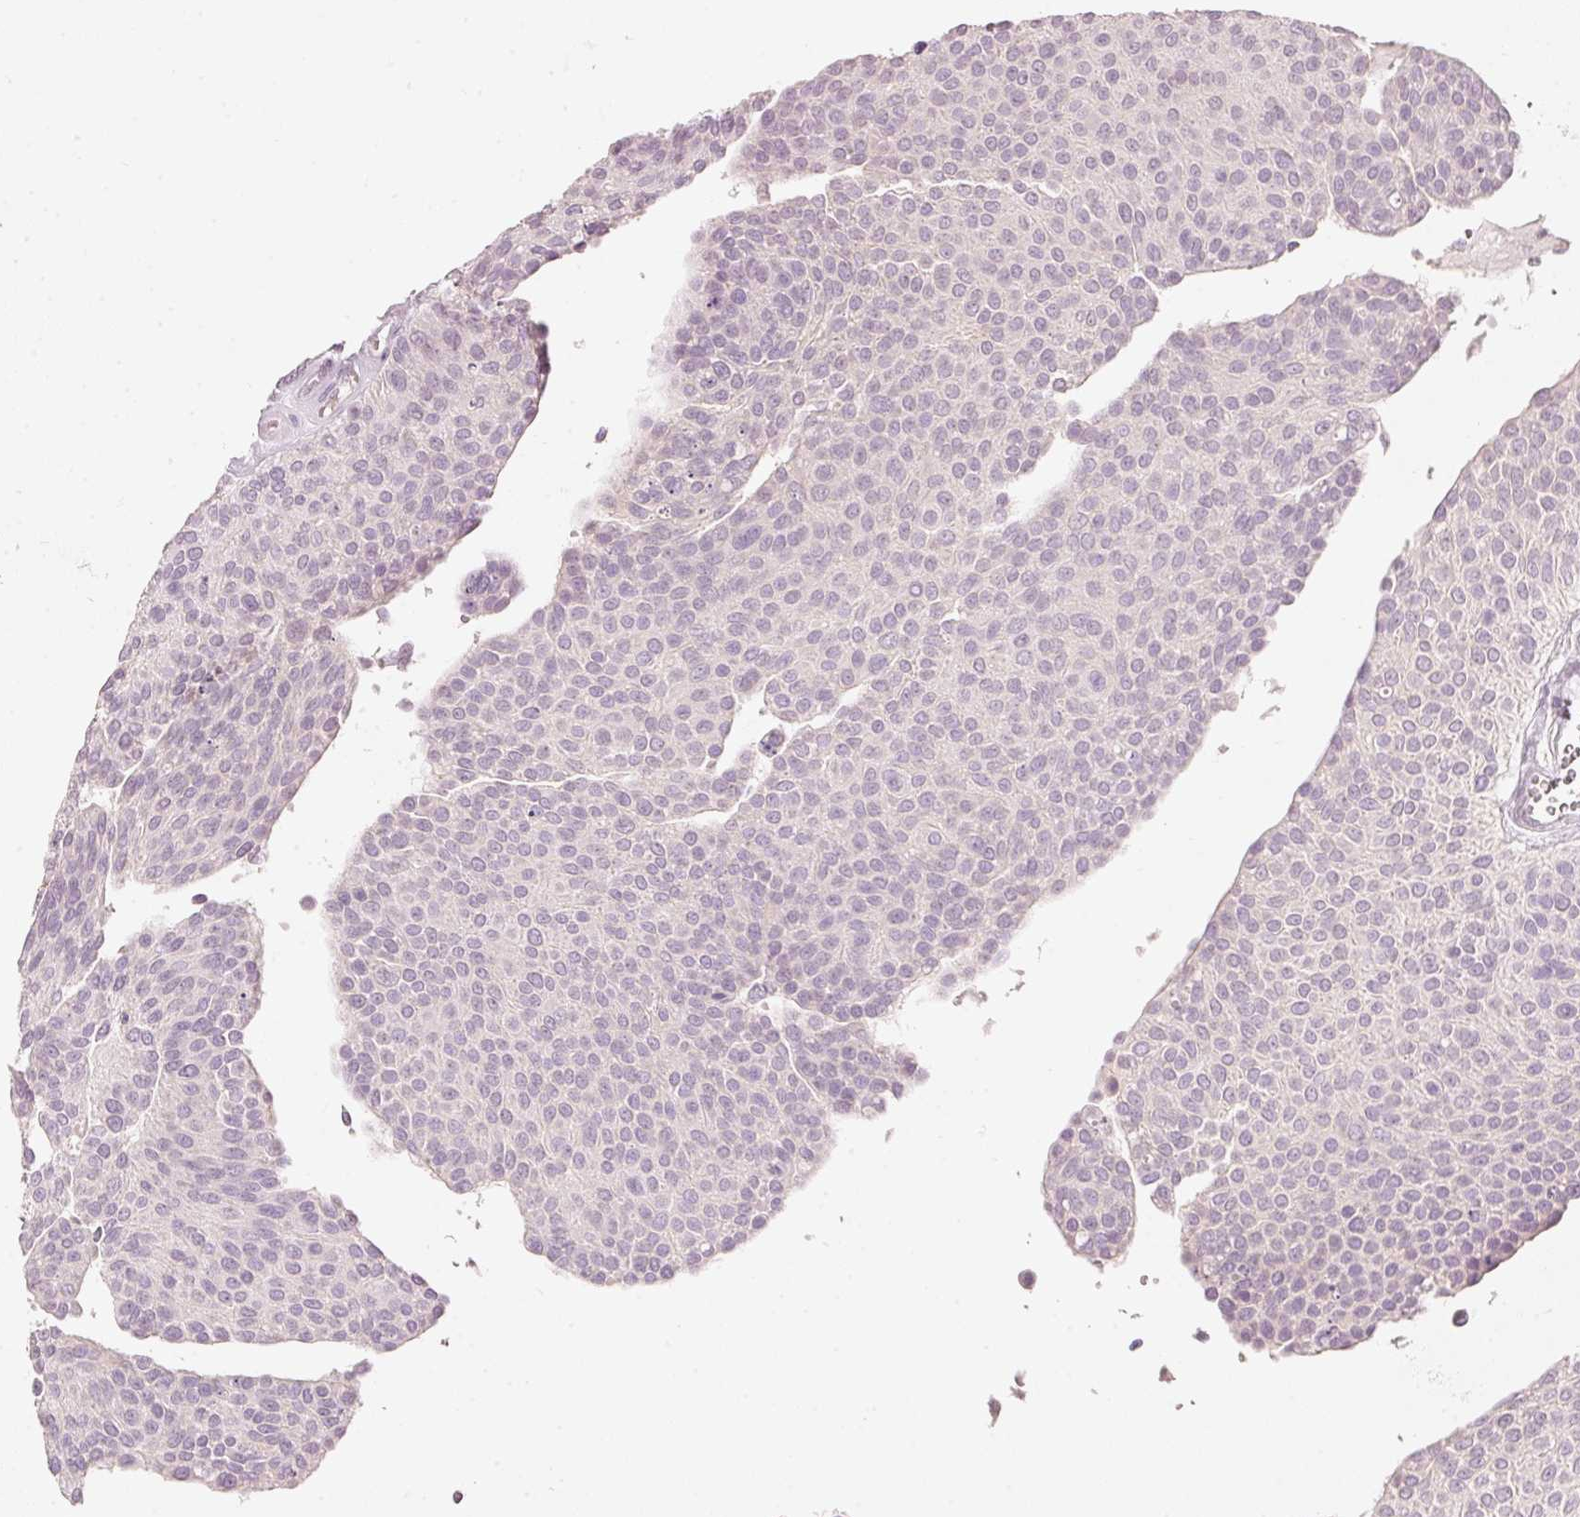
{"staining": {"intensity": "negative", "quantity": "none", "location": "none"}, "tissue": "urothelial cancer", "cell_type": "Tumor cells", "image_type": "cancer", "snomed": [{"axis": "morphology", "description": "Urothelial carcinoma, NOS"}, {"axis": "topography", "description": "Urinary bladder"}], "caption": "Image shows no protein positivity in tumor cells of urothelial cancer tissue.", "gene": "STEAP1", "patient": {"sex": "male", "age": 55}}